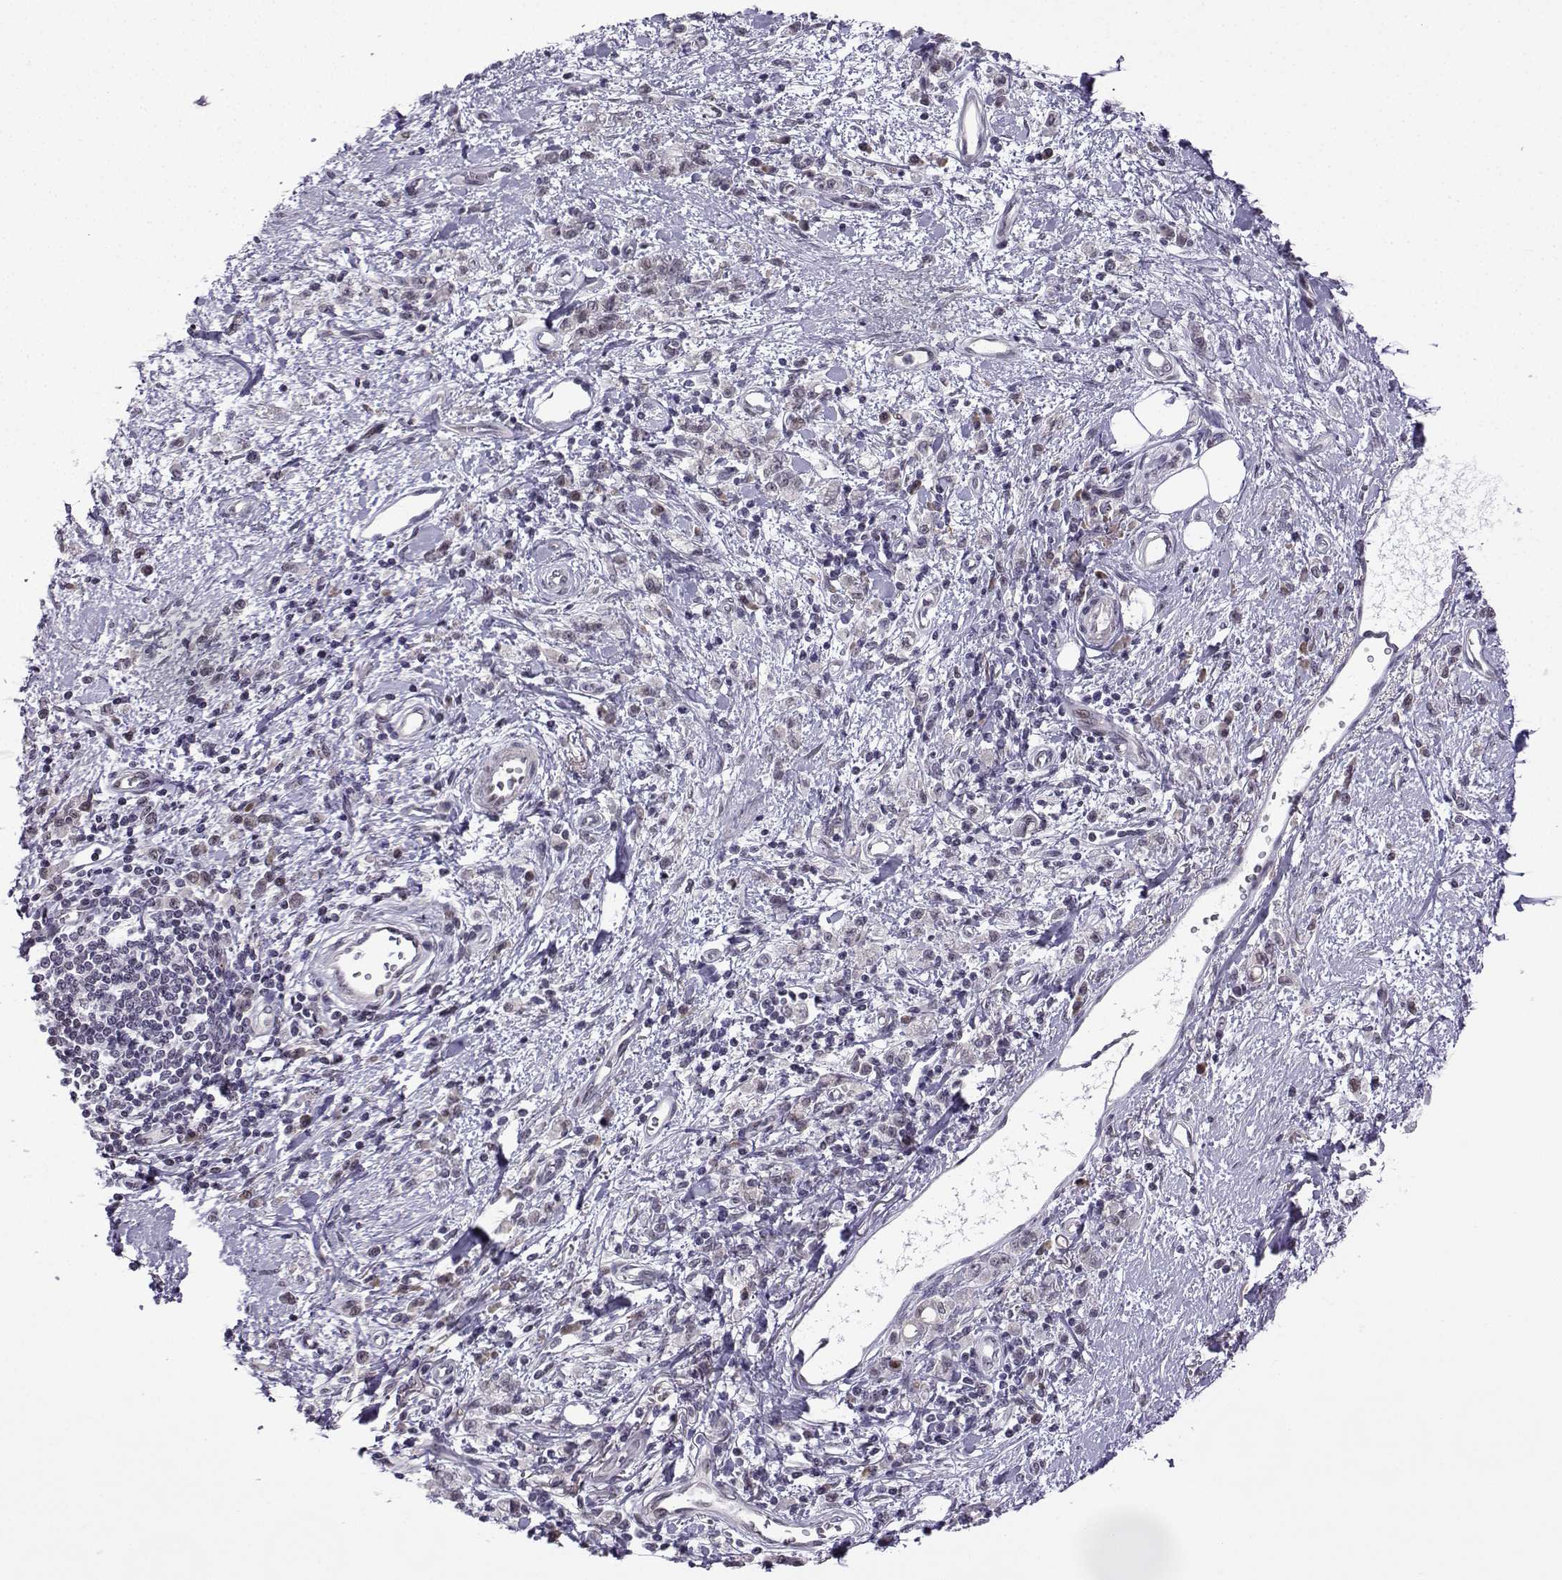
{"staining": {"intensity": "negative", "quantity": "none", "location": "none"}, "tissue": "stomach cancer", "cell_type": "Tumor cells", "image_type": "cancer", "snomed": [{"axis": "morphology", "description": "Adenocarcinoma, NOS"}, {"axis": "topography", "description": "Stomach"}], "caption": "Immunohistochemical staining of stomach cancer shows no significant staining in tumor cells.", "gene": "FGF3", "patient": {"sex": "male", "age": 77}}